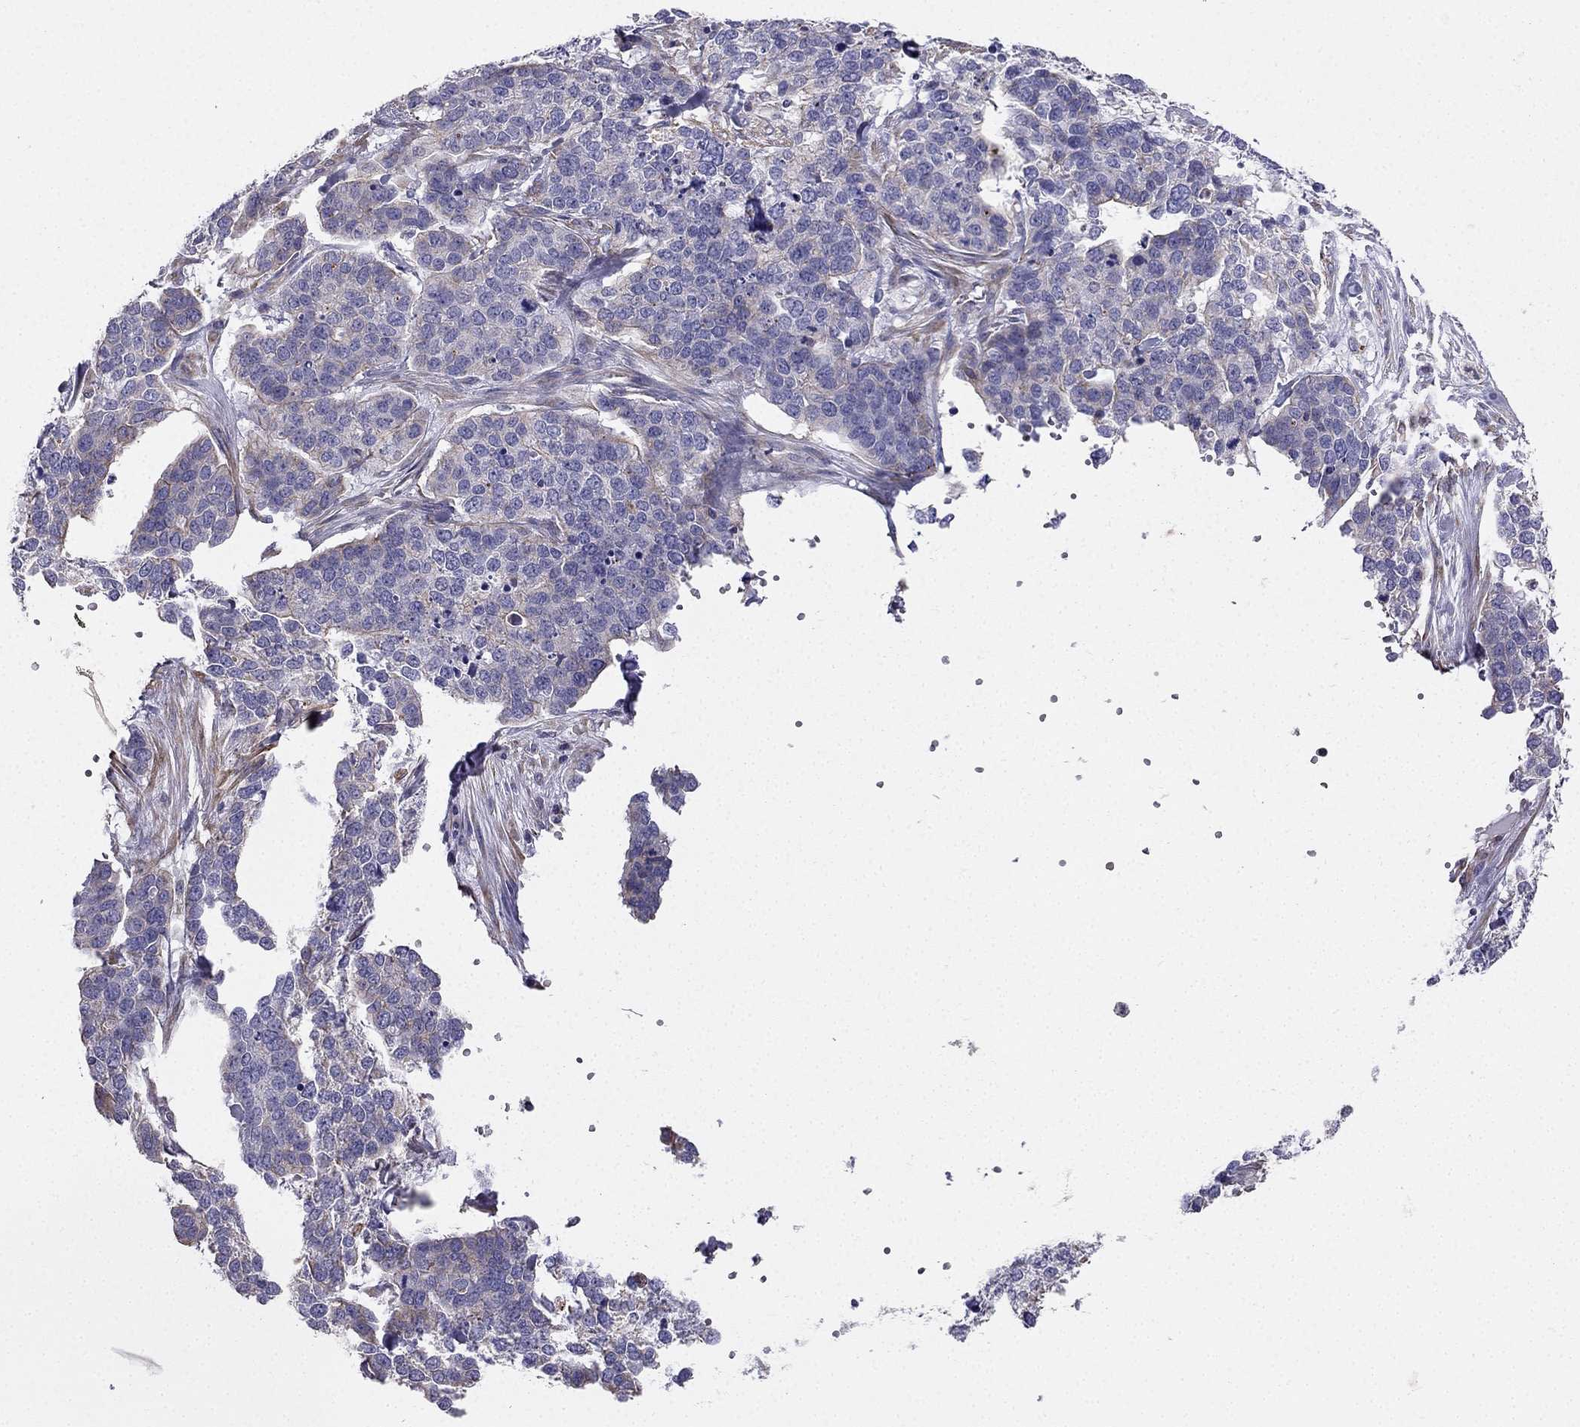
{"staining": {"intensity": "weak", "quantity": "<25%", "location": "cytoplasmic/membranous"}, "tissue": "ovarian cancer", "cell_type": "Tumor cells", "image_type": "cancer", "snomed": [{"axis": "morphology", "description": "Carcinoma, endometroid"}, {"axis": "topography", "description": "Ovary"}], "caption": "High magnification brightfield microscopy of ovarian cancer (endometroid carcinoma) stained with DAB (3,3'-diaminobenzidine) (brown) and counterstained with hematoxylin (blue): tumor cells show no significant expression. (DAB (3,3'-diaminobenzidine) IHC visualized using brightfield microscopy, high magnification).", "gene": "ENOX1", "patient": {"sex": "female", "age": 65}}